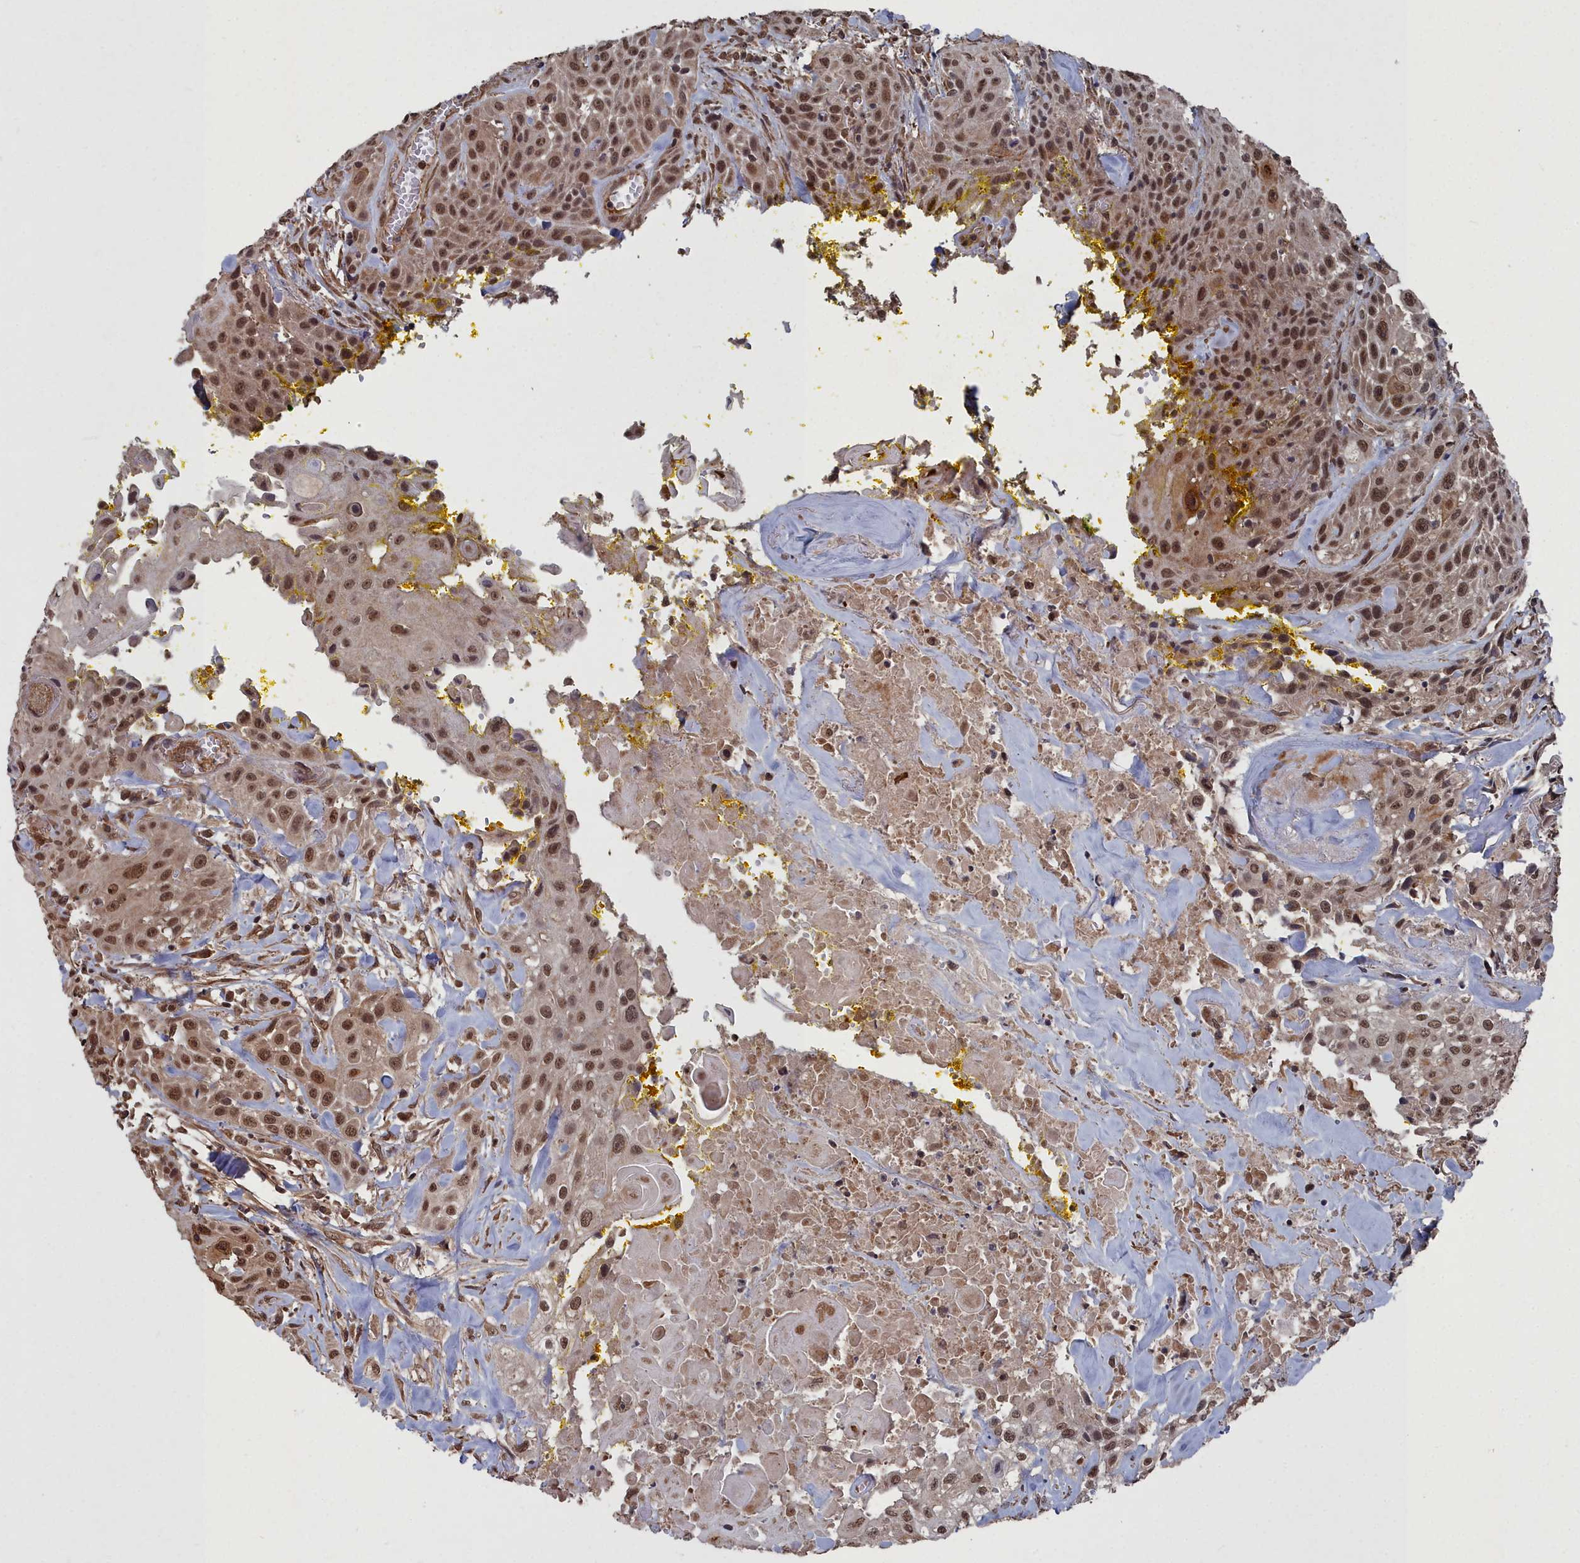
{"staining": {"intensity": "moderate", "quantity": ">75%", "location": "nuclear"}, "tissue": "head and neck cancer", "cell_type": "Tumor cells", "image_type": "cancer", "snomed": [{"axis": "morphology", "description": "Squamous cell carcinoma, NOS"}, {"axis": "topography", "description": "Oral tissue"}, {"axis": "topography", "description": "Head-Neck"}], "caption": "An IHC histopathology image of neoplastic tissue is shown. Protein staining in brown shows moderate nuclear positivity in head and neck cancer within tumor cells.", "gene": "CCNP", "patient": {"sex": "female", "age": 82}}